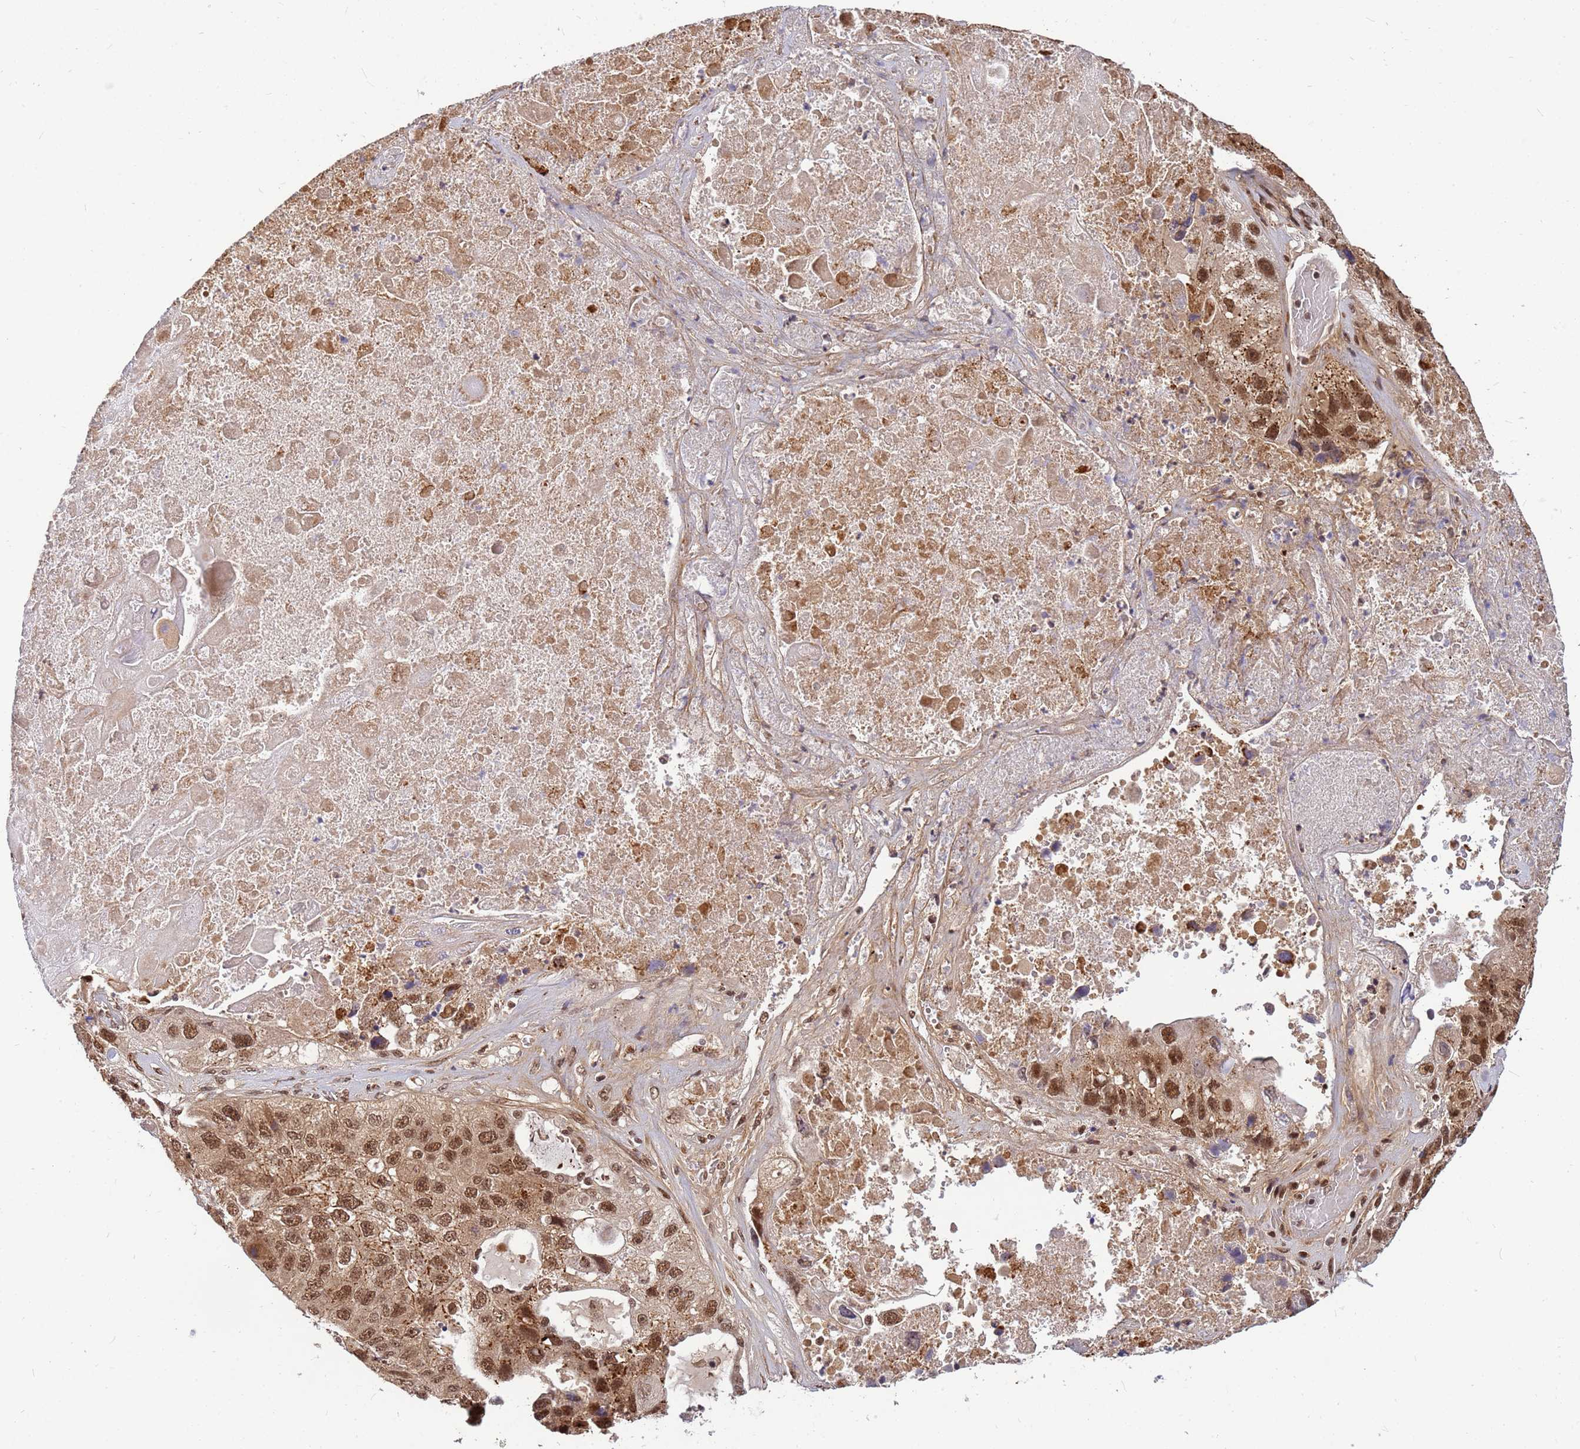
{"staining": {"intensity": "moderate", "quantity": ">75%", "location": "cytoplasmic/membranous,nuclear"}, "tissue": "lung cancer", "cell_type": "Tumor cells", "image_type": "cancer", "snomed": [{"axis": "morphology", "description": "Squamous cell carcinoma, NOS"}, {"axis": "topography", "description": "Lung"}], "caption": "Brown immunohistochemical staining in human lung squamous cell carcinoma demonstrates moderate cytoplasmic/membranous and nuclear expression in about >75% of tumor cells. (DAB (3,3'-diaminobenzidine) IHC with brightfield microscopy, high magnification).", "gene": "NCBP2", "patient": {"sex": "male", "age": 61}}